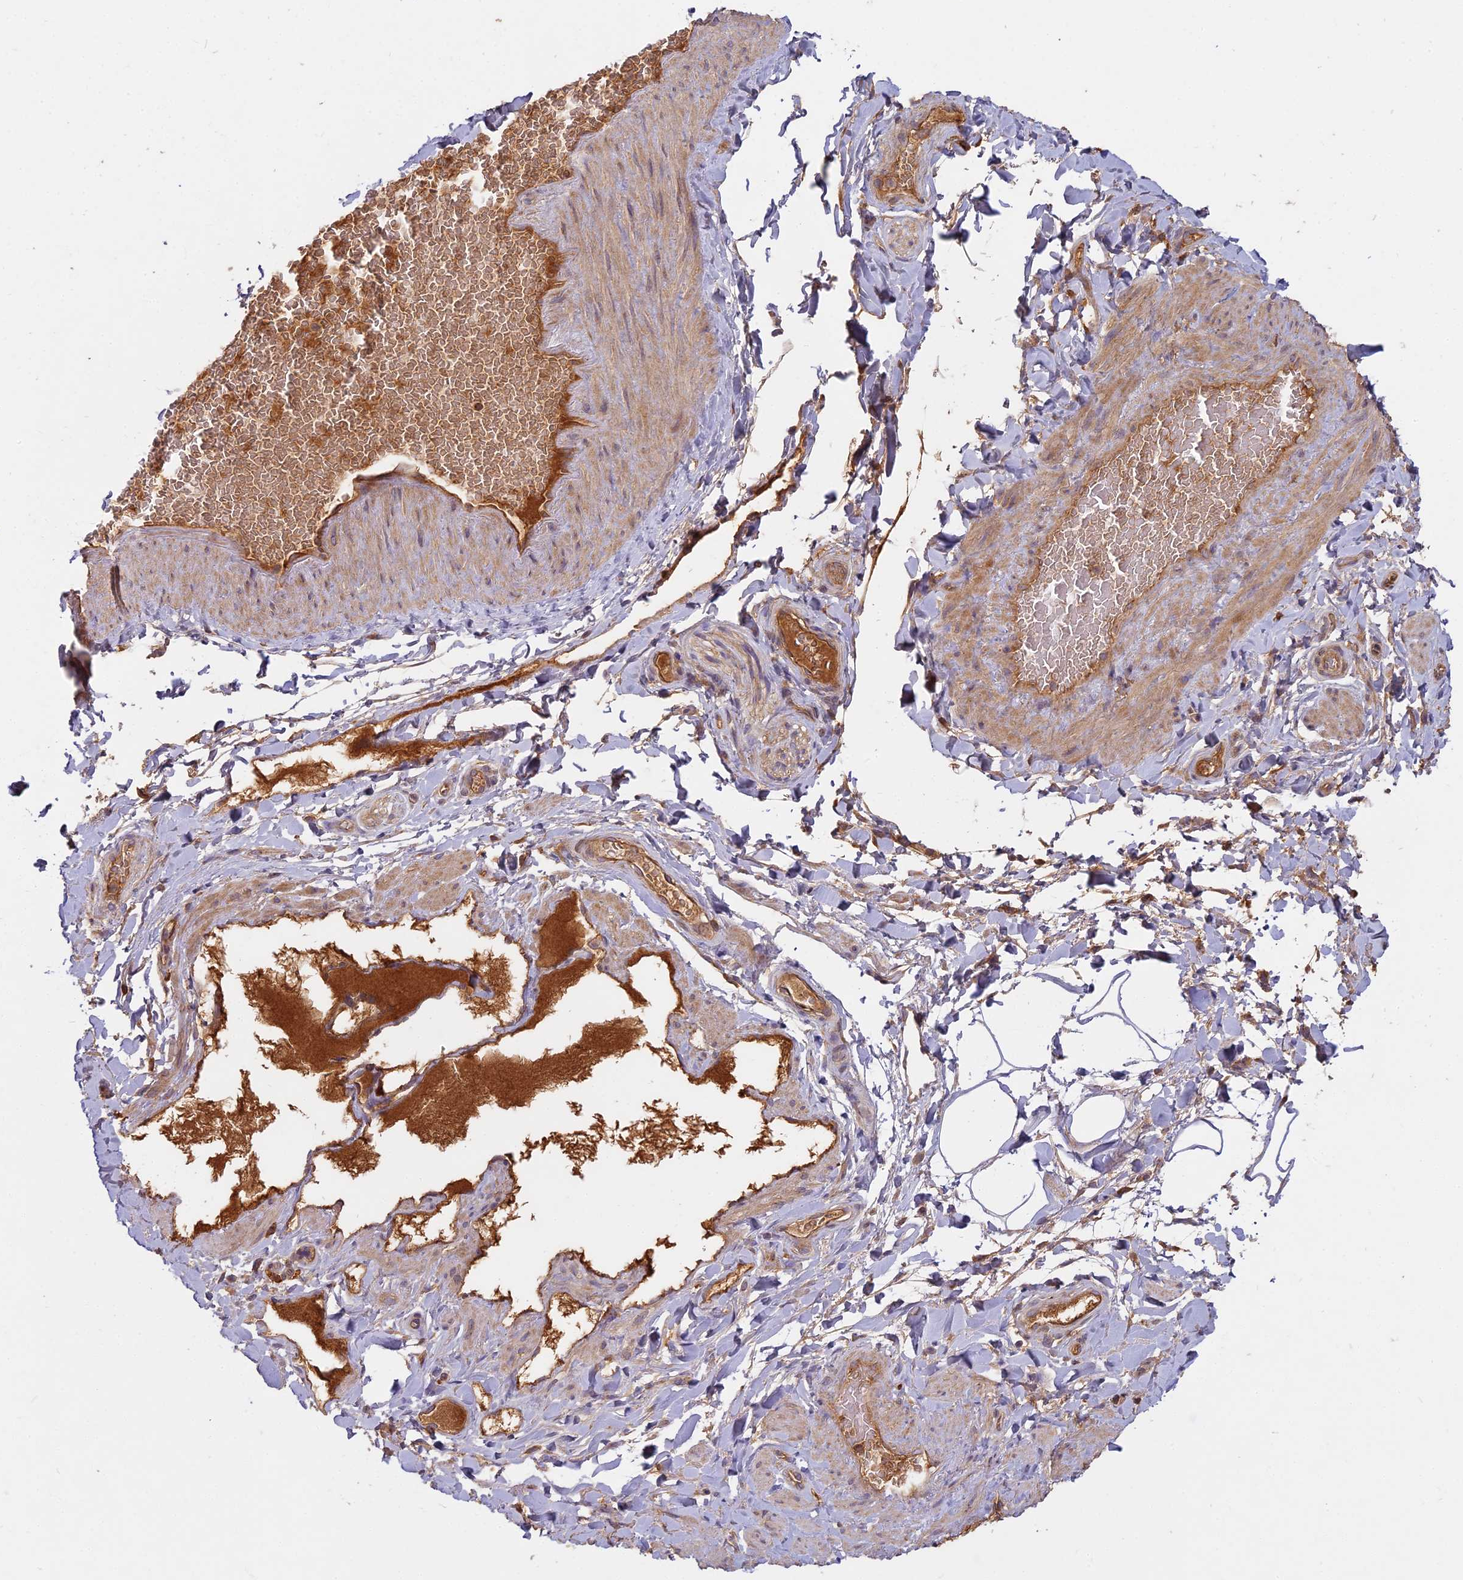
{"staining": {"intensity": "negative", "quantity": "none", "location": "none"}, "tissue": "adipose tissue", "cell_type": "Adipocytes", "image_type": "normal", "snomed": [{"axis": "morphology", "description": "Normal tissue, NOS"}, {"axis": "topography", "description": "Soft tissue"}, {"axis": "topography", "description": "Vascular tissue"}], "caption": "DAB (3,3'-diaminobenzidine) immunohistochemical staining of unremarkable human adipose tissue exhibits no significant staining in adipocytes.", "gene": "CCDC167", "patient": {"sex": "male", "age": 54}}